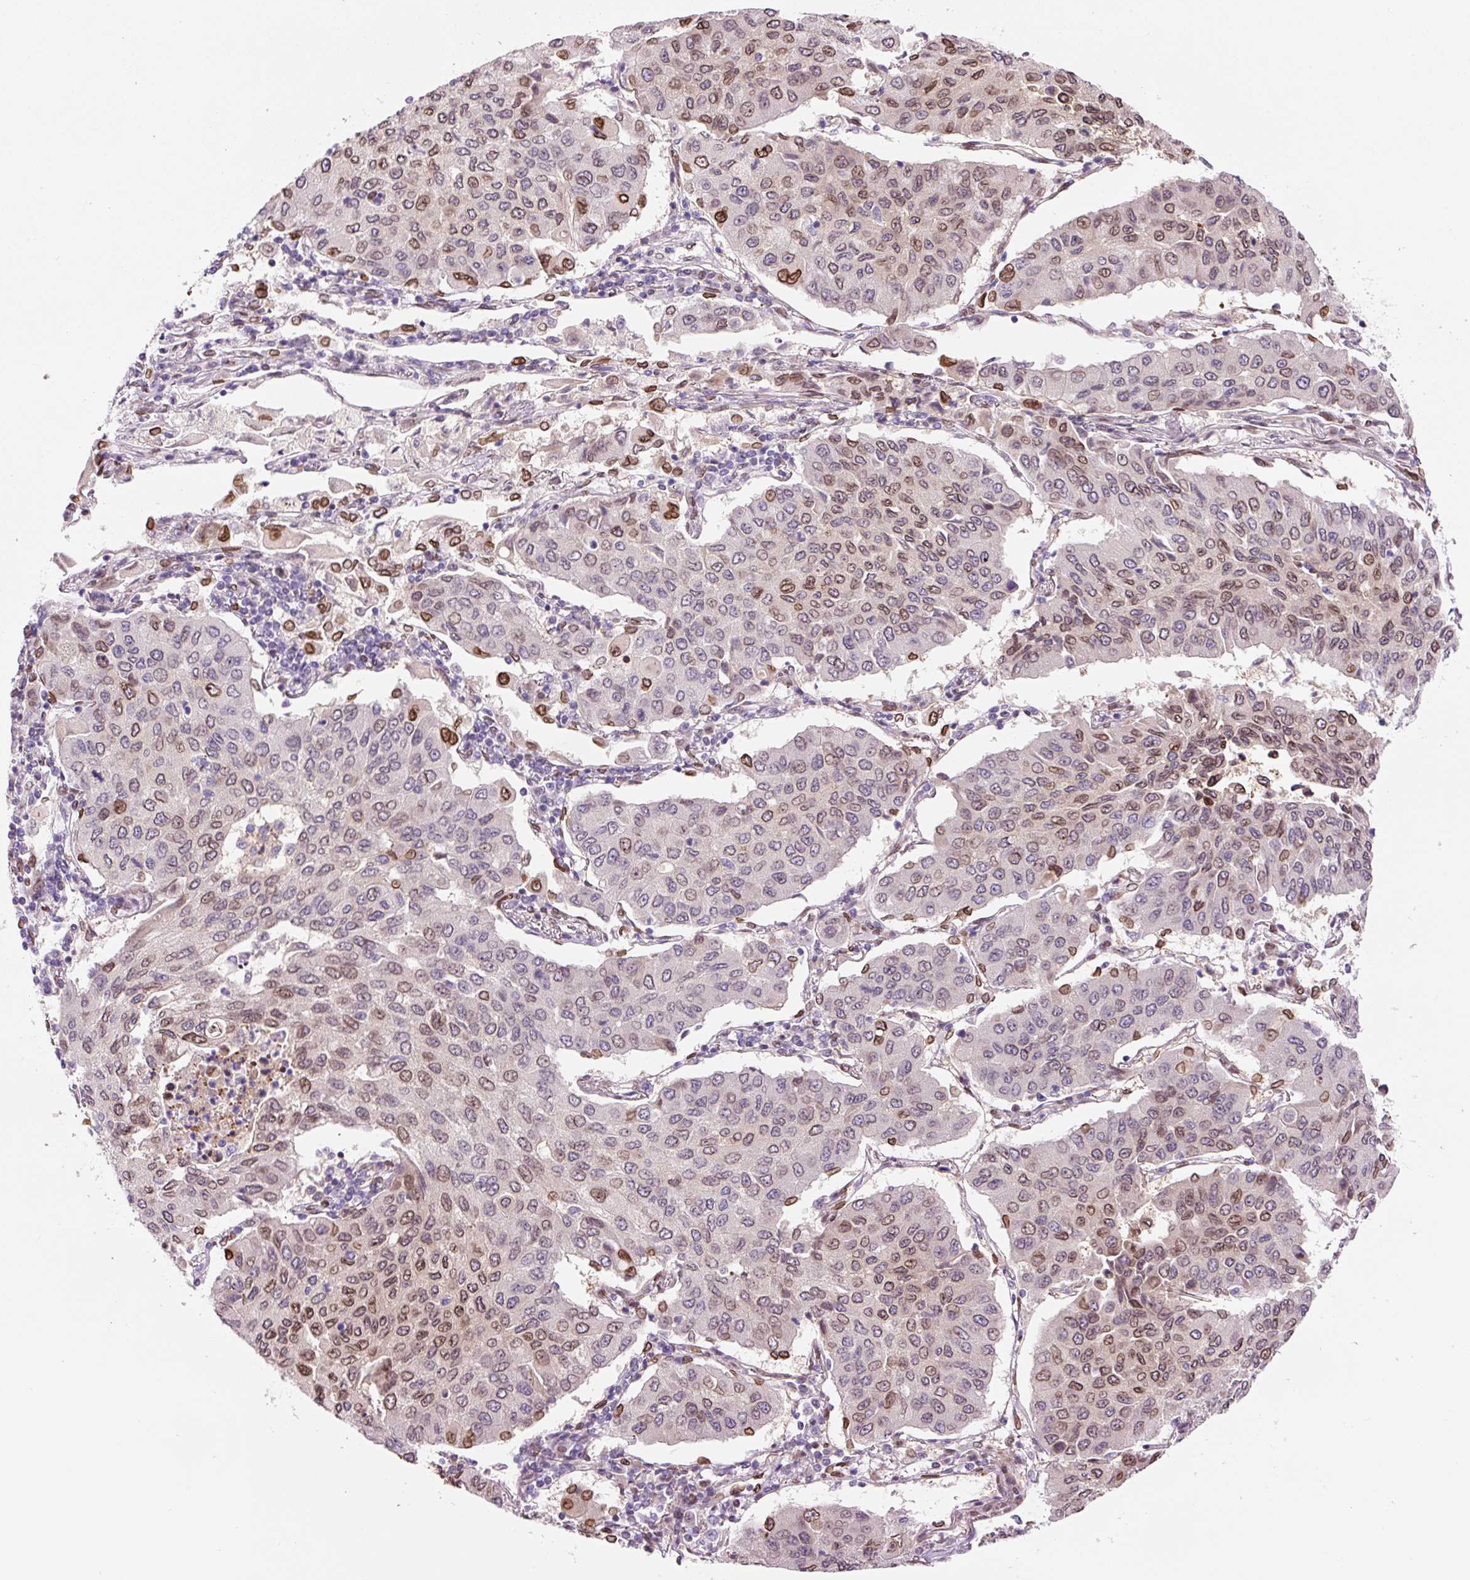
{"staining": {"intensity": "moderate", "quantity": "25%-75%", "location": "cytoplasmic/membranous,nuclear"}, "tissue": "lung cancer", "cell_type": "Tumor cells", "image_type": "cancer", "snomed": [{"axis": "morphology", "description": "Squamous cell carcinoma, NOS"}, {"axis": "topography", "description": "Lung"}], "caption": "A brown stain labels moderate cytoplasmic/membranous and nuclear expression of a protein in human squamous cell carcinoma (lung) tumor cells. The protein of interest is stained brown, and the nuclei are stained in blue (DAB IHC with brightfield microscopy, high magnification).", "gene": "ZNF224", "patient": {"sex": "male", "age": 74}}